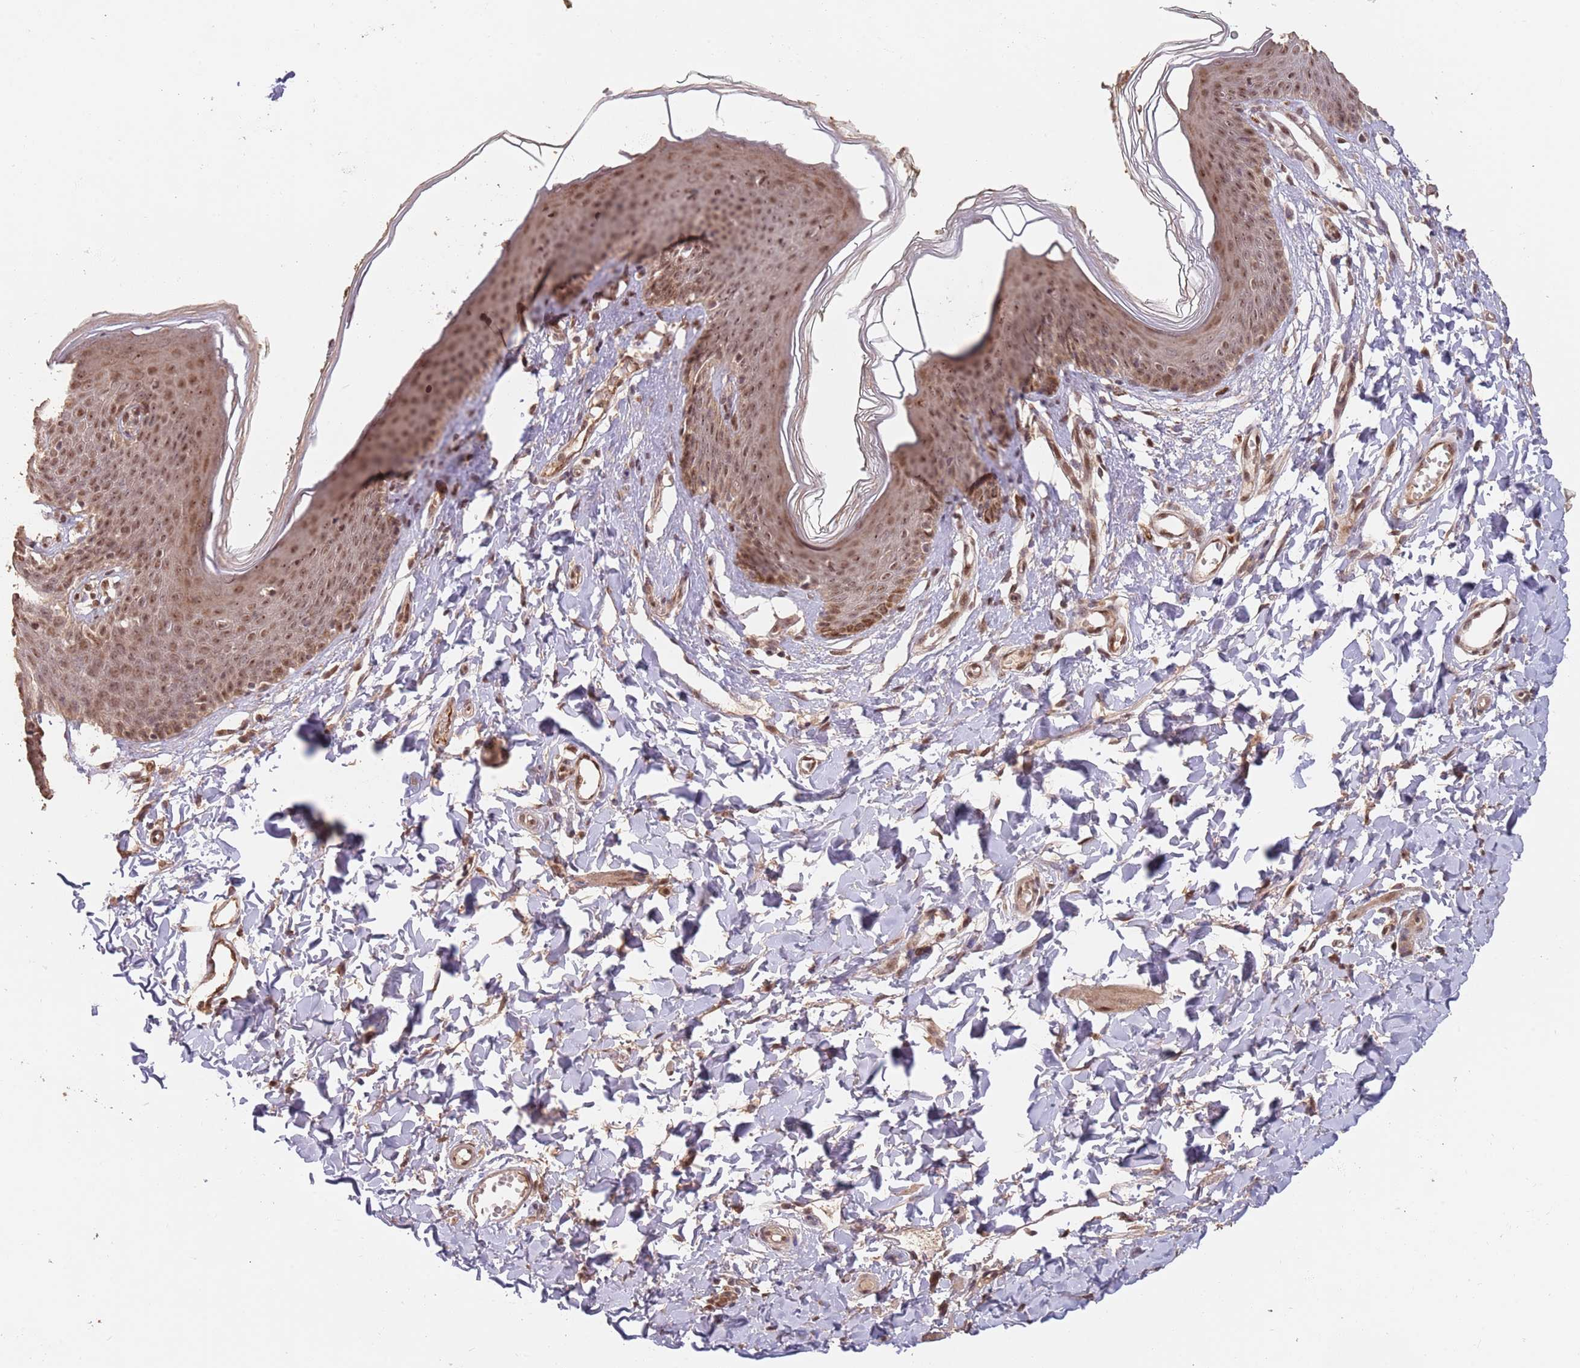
{"staining": {"intensity": "moderate", "quantity": ">75%", "location": "nuclear"}, "tissue": "skin", "cell_type": "Epidermal cells", "image_type": "normal", "snomed": [{"axis": "morphology", "description": "Normal tissue, NOS"}, {"axis": "topography", "description": "Vulva"}], "caption": "IHC histopathology image of benign skin stained for a protein (brown), which shows medium levels of moderate nuclear staining in about >75% of epidermal cells.", "gene": "RFXANK", "patient": {"sex": "female", "age": 66}}